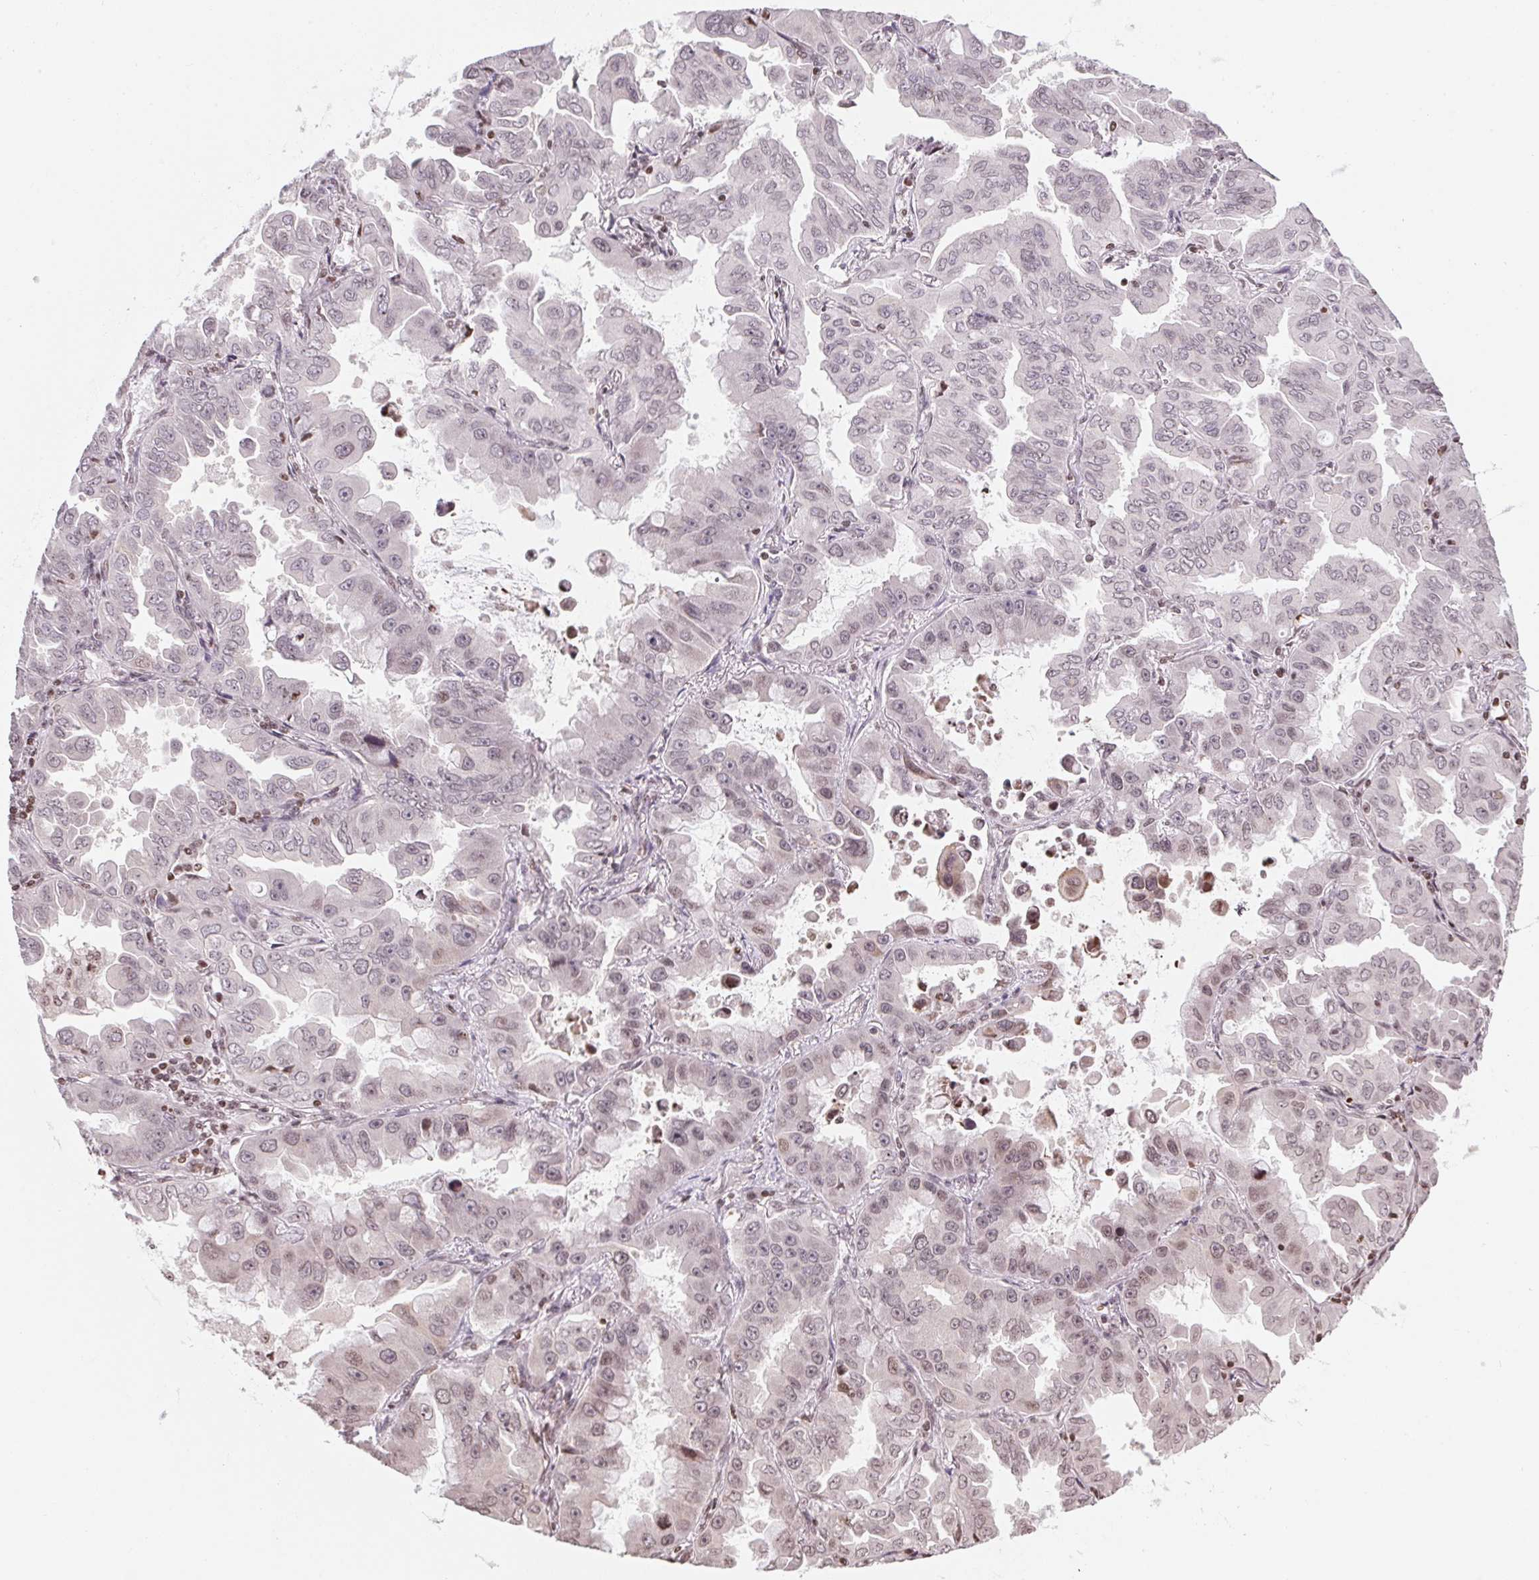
{"staining": {"intensity": "weak", "quantity": "<25%", "location": "nuclear"}, "tissue": "lung cancer", "cell_type": "Tumor cells", "image_type": "cancer", "snomed": [{"axis": "morphology", "description": "Adenocarcinoma, NOS"}, {"axis": "topography", "description": "Lung"}], "caption": "High magnification brightfield microscopy of lung adenocarcinoma stained with DAB (3,3'-diaminobenzidine) (brown) and counterstained with hematoxylin (blue): tumor cells show no significant staining. Brightfield microscopy of immunohistochemistry (IHC) stained with DAB (3,3'-diaminobenzidine) (brown) and hematoxylin (blue), captured at high magnification.", "gene": "RNF181", "patient": {"sex": "male", "age": 64}}